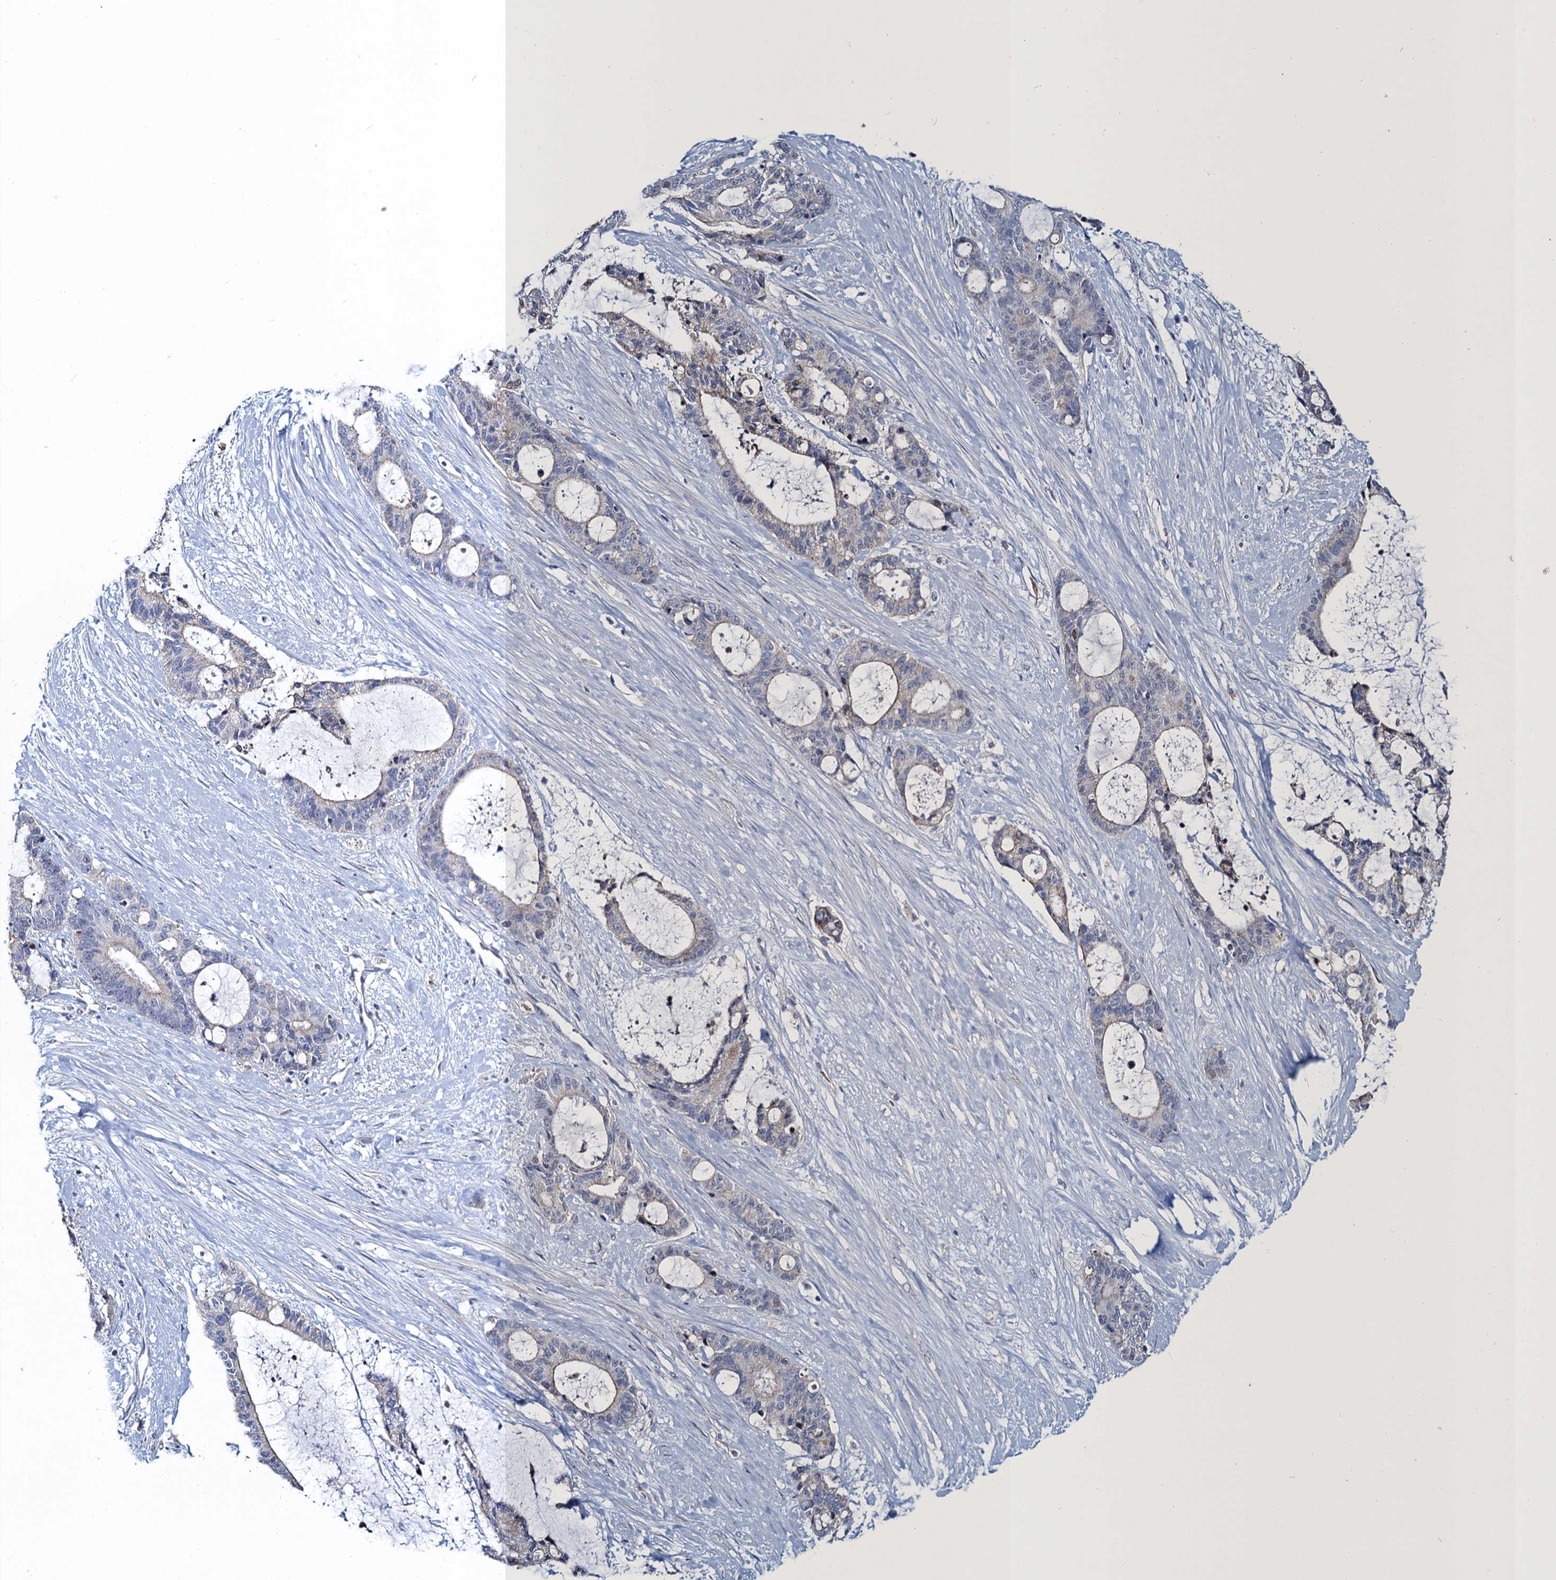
{"staining": {"intensity": "negative", "quantity": "none", "location": "none"}, "tissue": "liver cancer", "cell_type": "Tumor cells", "image_type": "cancer", "snomed": [{"axis": "morphology", "description": "Normal tissue, NOS"}, {"axis": "morphology", "description": "Cholangiocarcinoma"}, {"axis": "topography", "description": "Liver"}, {"axis": "topography", "description": "Peripheral nerve tissue"}], "caption": "IHC micrograph of human liver cholangiocarcinoma stained for a protein (brown), which displays no positivity in tumor cells. The staining was performed using DAB to visualize the protein expression in brown, while the nuclei were stained in blue with hematoxylin (Magnification: 20x).", "gene": "ATOSA", "patient": {"sex": "female", "age": 73}}